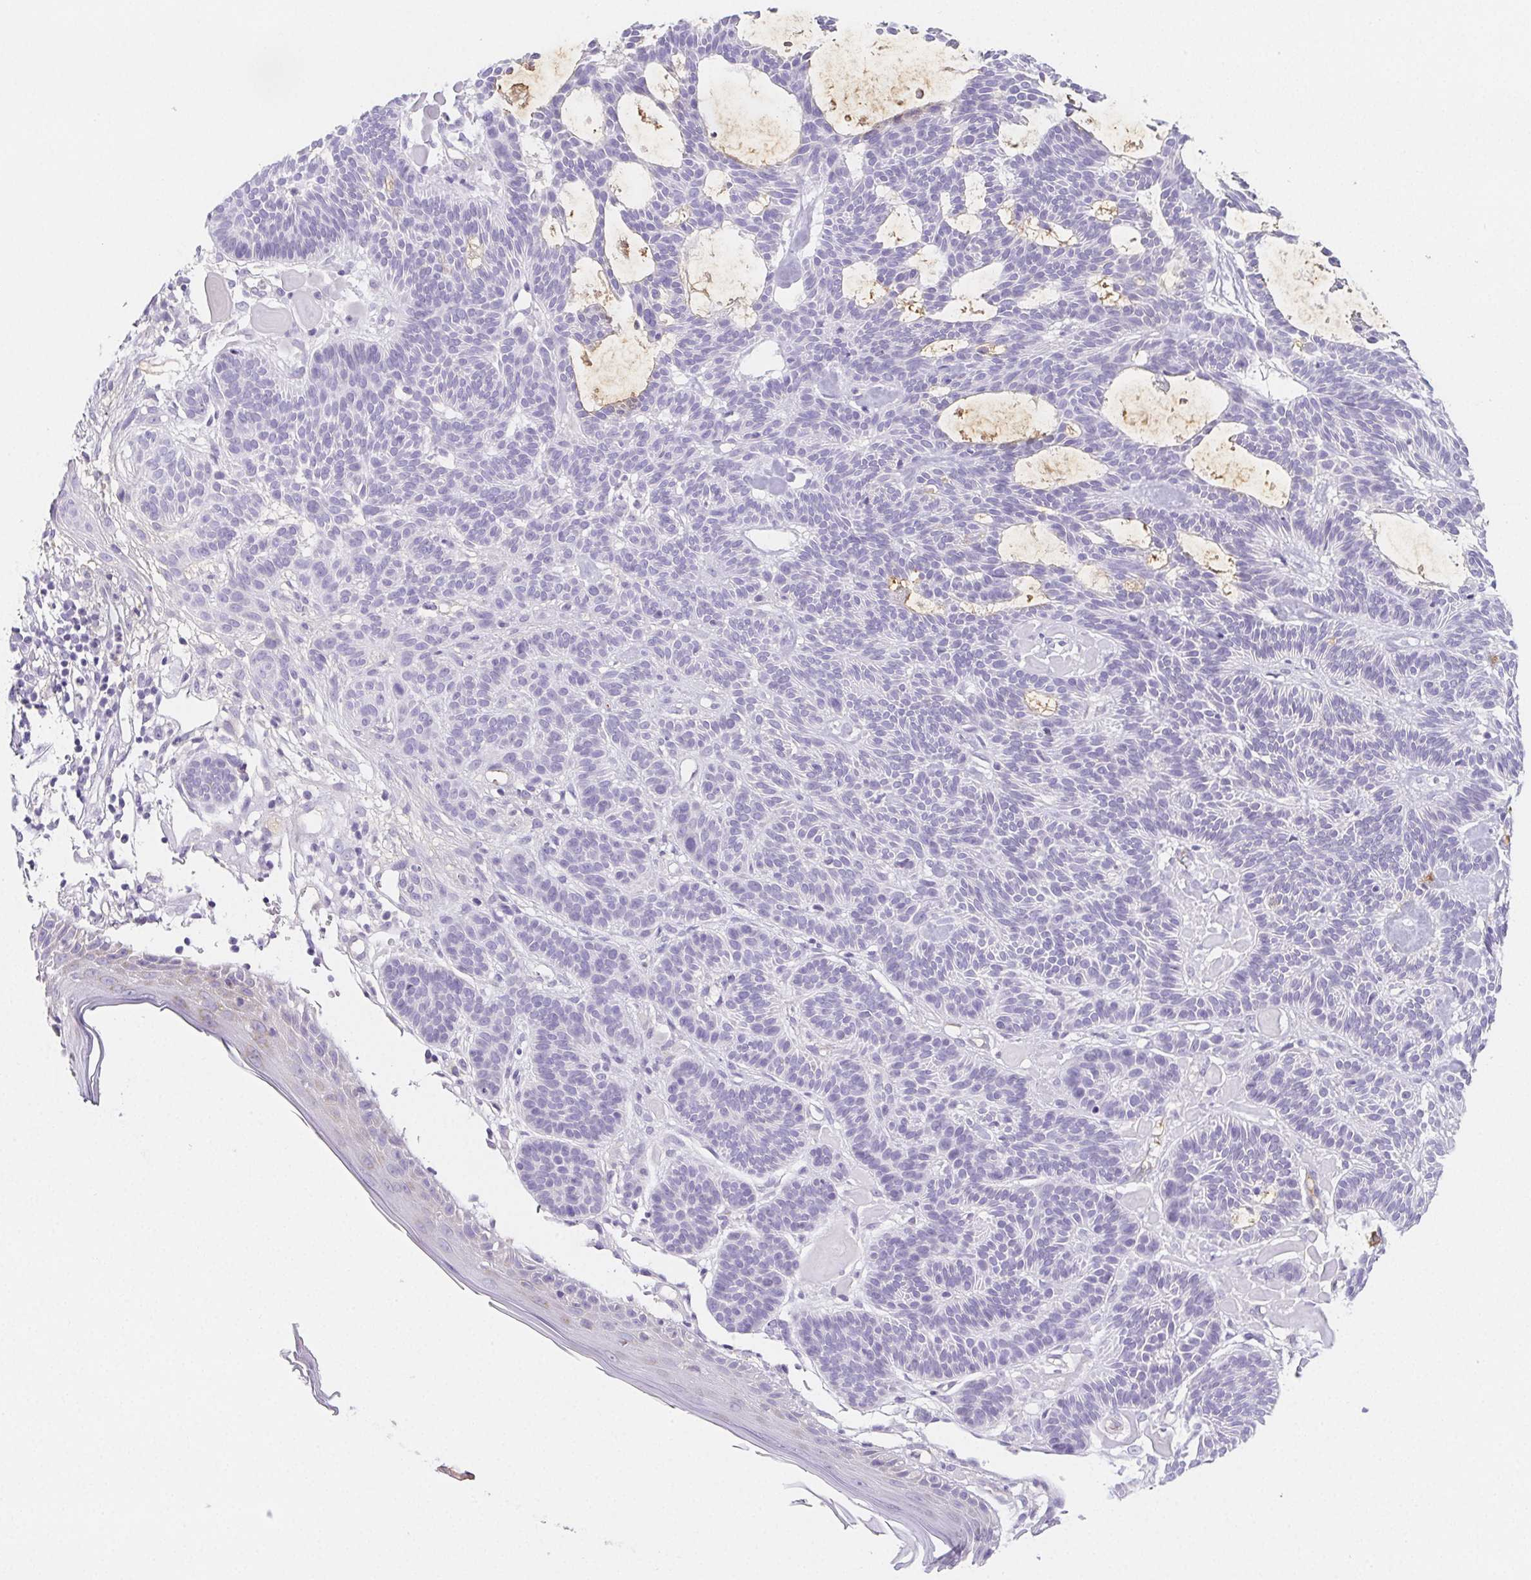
{"staining": {"intensity": "negative", "quantity": "none", "location": "none"}, "tissue": "skin cancer", "cell_type": "Tumor cells", "image_type": "cancer", "snomed": [{"axis": "morphology", "description": "Basal cell carcinoma"}, {"axis": "topography", "description": "Skin"}], "caption": "A photomicrograph of human basal cell carcinoma (skin) is negative for staining in tumor cells.", "gene": "ITIH2", "patient": {"sex": "male", "age": 85}}